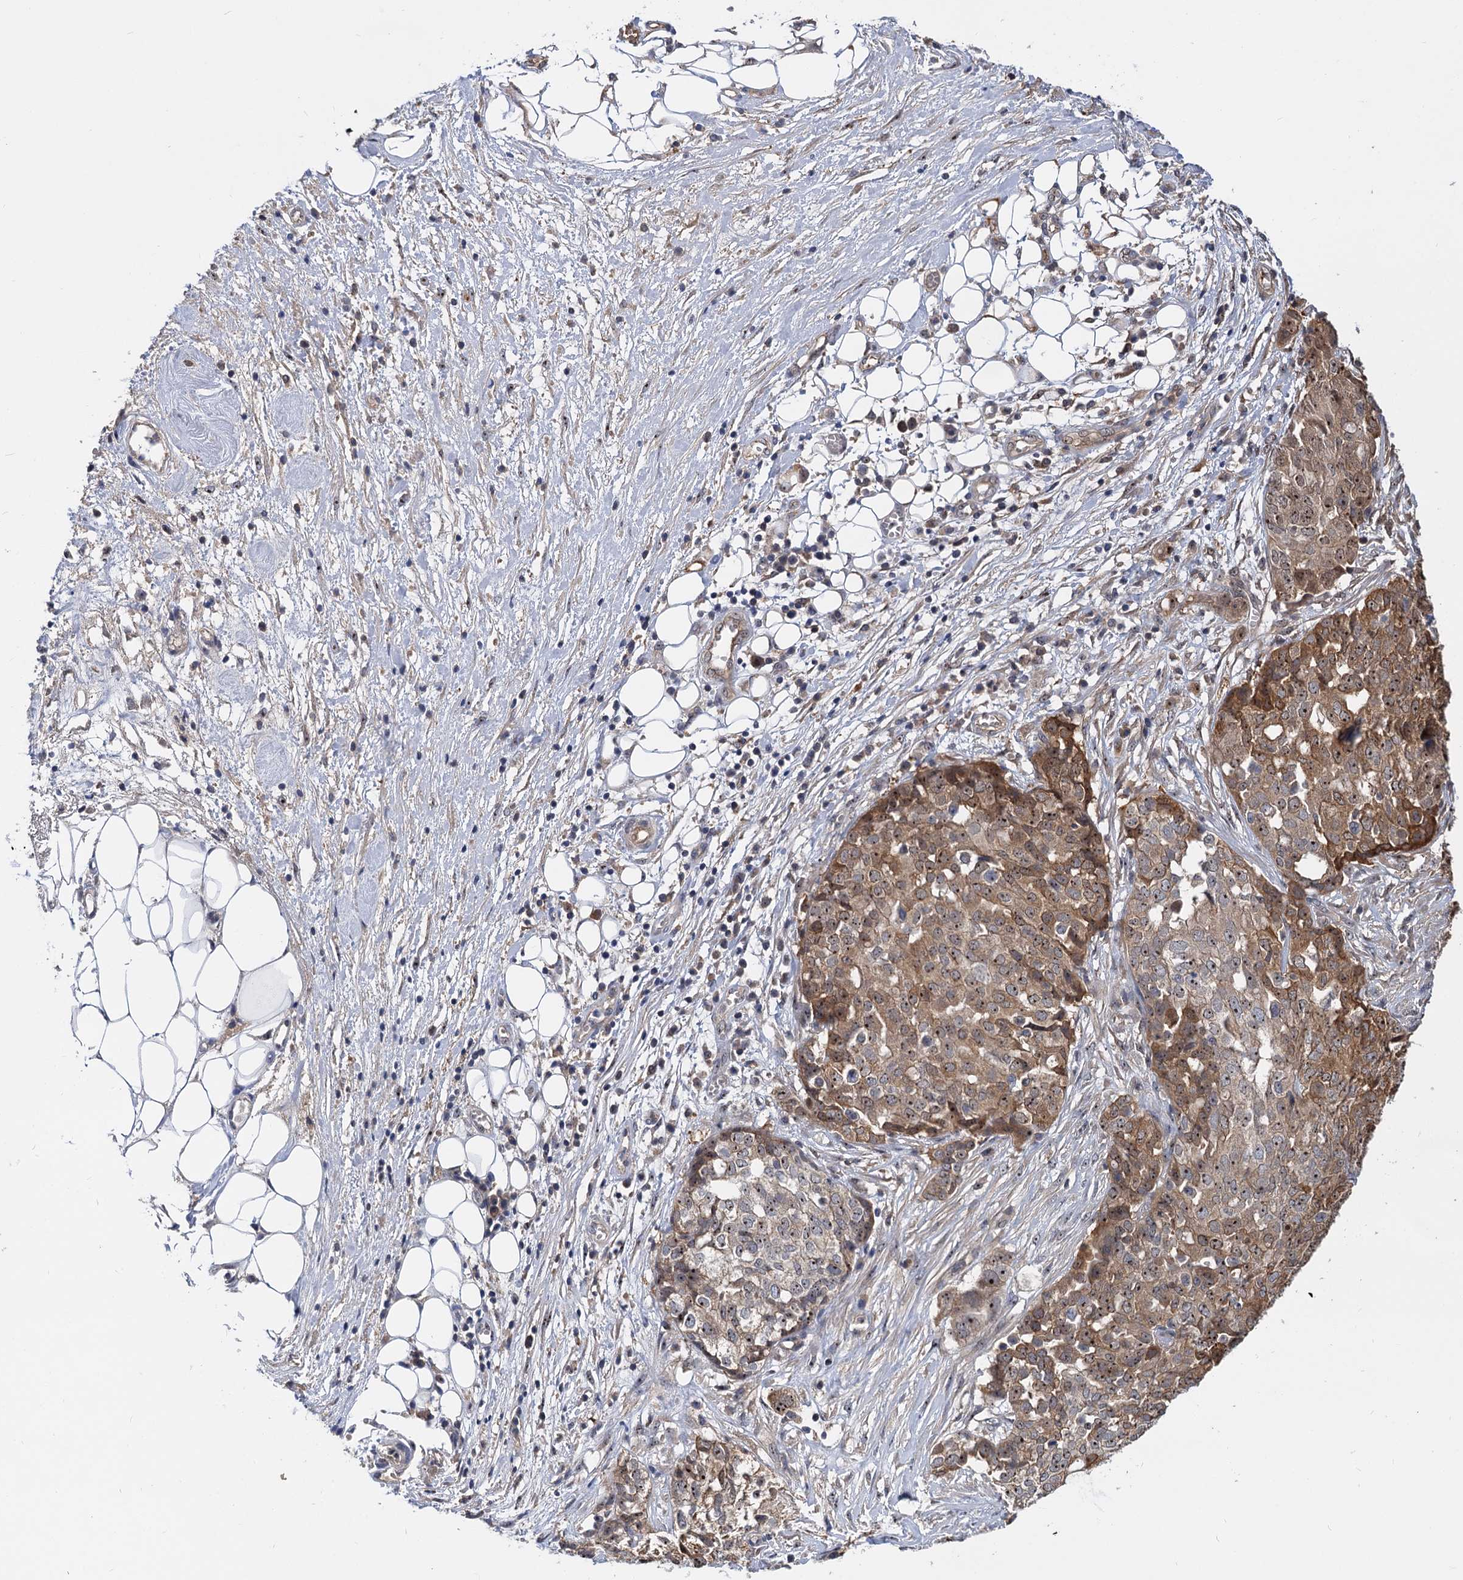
{"staining": {"intensity": "moderate", "quantity": ">75%", "location": "cytoplasmic/membranous,nuclear"}, "tissue": "ovarian cancer", "cell_type": "Tumor cells", "image_type": "cancer", "snomed": [{"axis": "morphology", "description": "Cystadenocarcinoma, serous, NOS"}, {"axis": "topography", "description": "Soft tissue"}, {"axis": "topography", "description": "Ovary"}], "caption": "IHC of ovarian serous cystadenocarcinoma demonstrates medium levels of moderate cytoplasmic/membranous and nuclear staining in approximately >75% of tumor cells. Immunohistochemistry (ihc) stains the protein of interest in brown and the nuclei are stained blue.", "gene": "SNX15", "patient": {"sex": "female", "age": 57}}